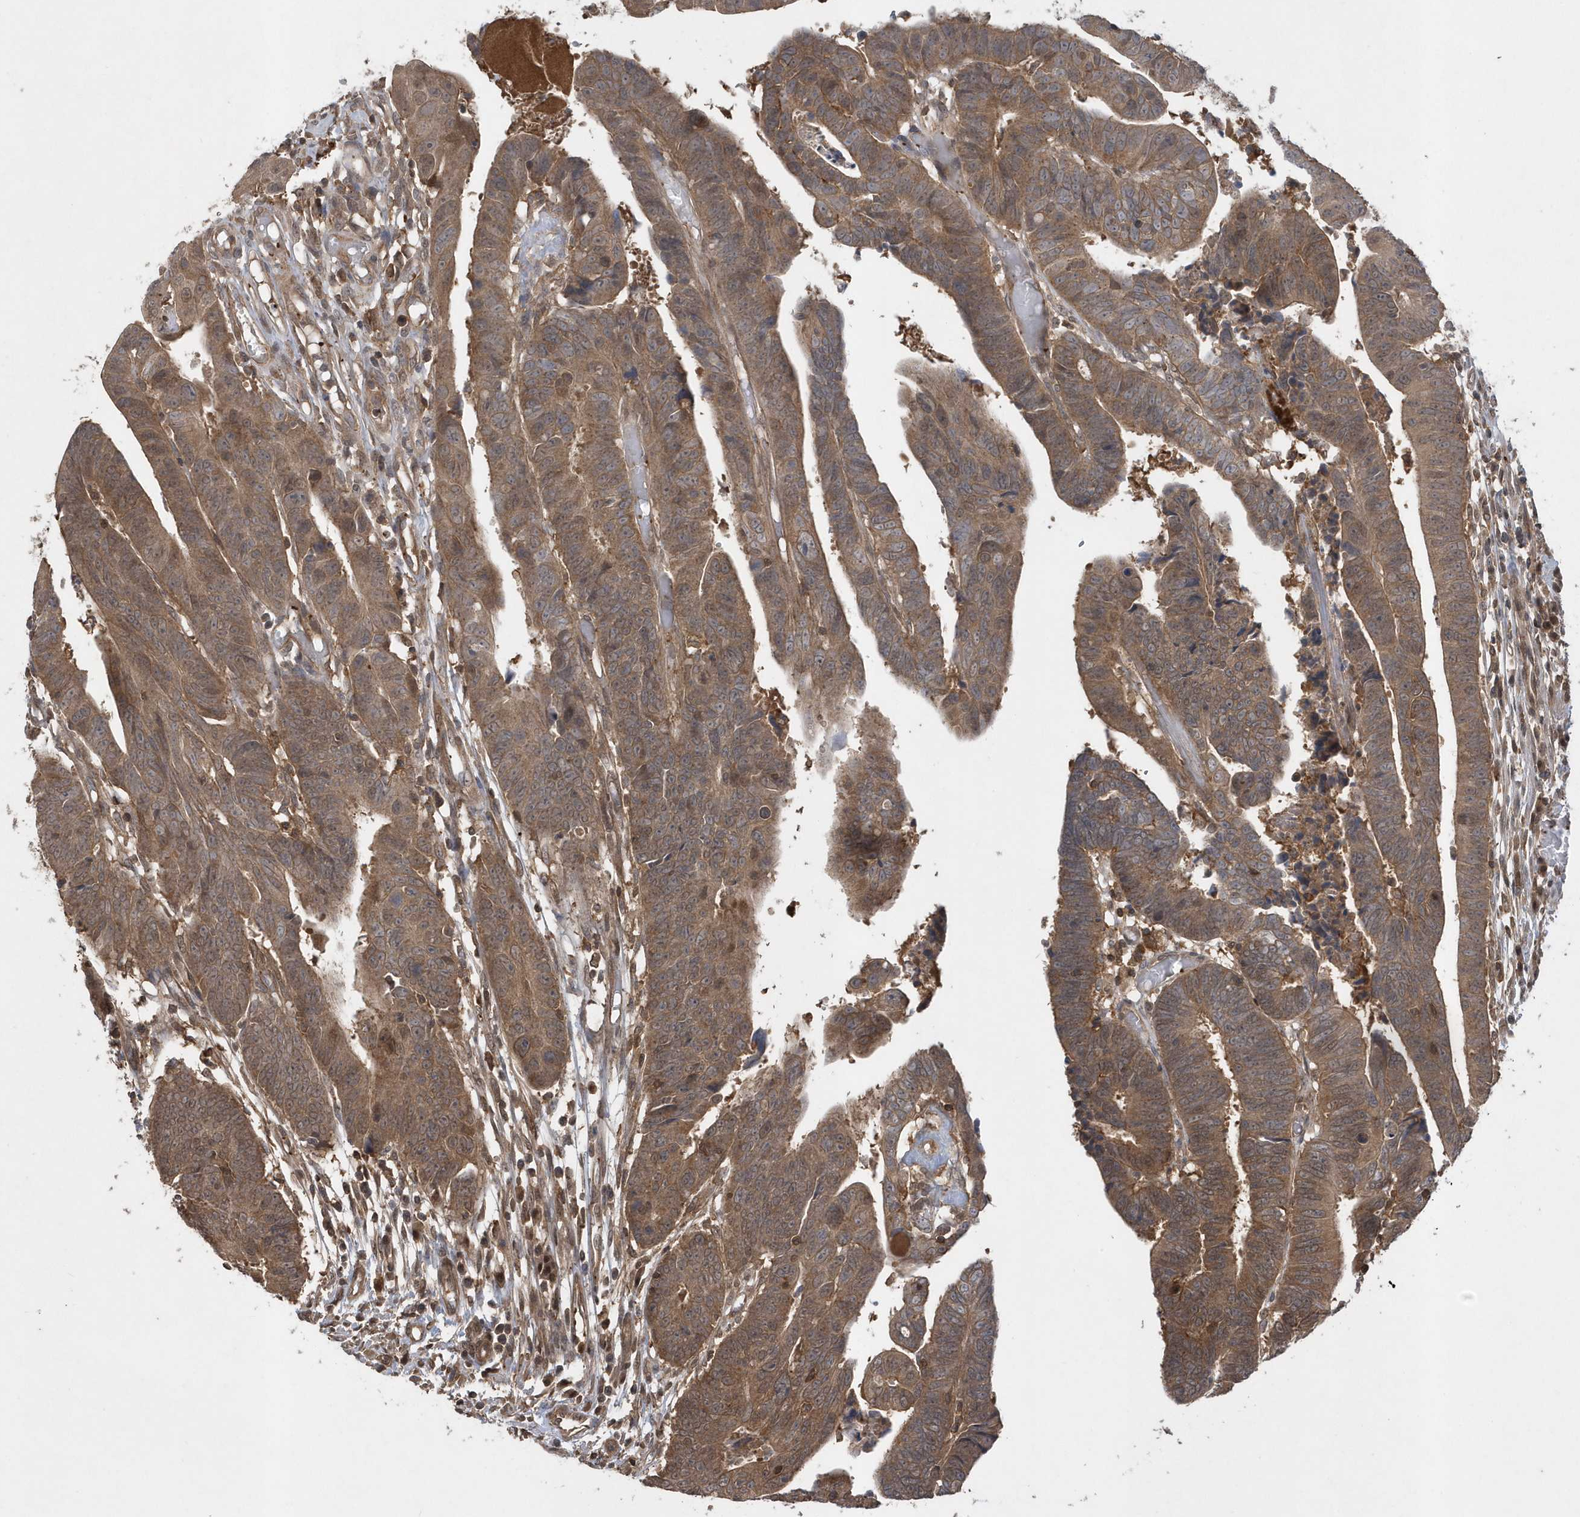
{"staining": {"intensity": "moderate", "quantity": ">75%", "location": "cytoplasmic/membranous"}, "tissue": "colorectal cancer", "cell_type": "Tumor cells", "image_type": "cancer", "snomed": [{"axis": "morphology", "description": "Adenocarcinoma, NOS"}, {"axis": "topography", "description": "Rectum"}], "caption": "Immunohistochemistry (IHC) image of neoplastic tissue: human adenocarcinoma (colorectal) stained using immunohistochemistry reveals medium levels of moderate protein expression localized specifically in the cytoplasmic/membranous of tumor cells, appearing as a cytoplasmic/membranous brown color.", "gene": "ACYP1", "patient": {"sex": "female", "age": 65}}